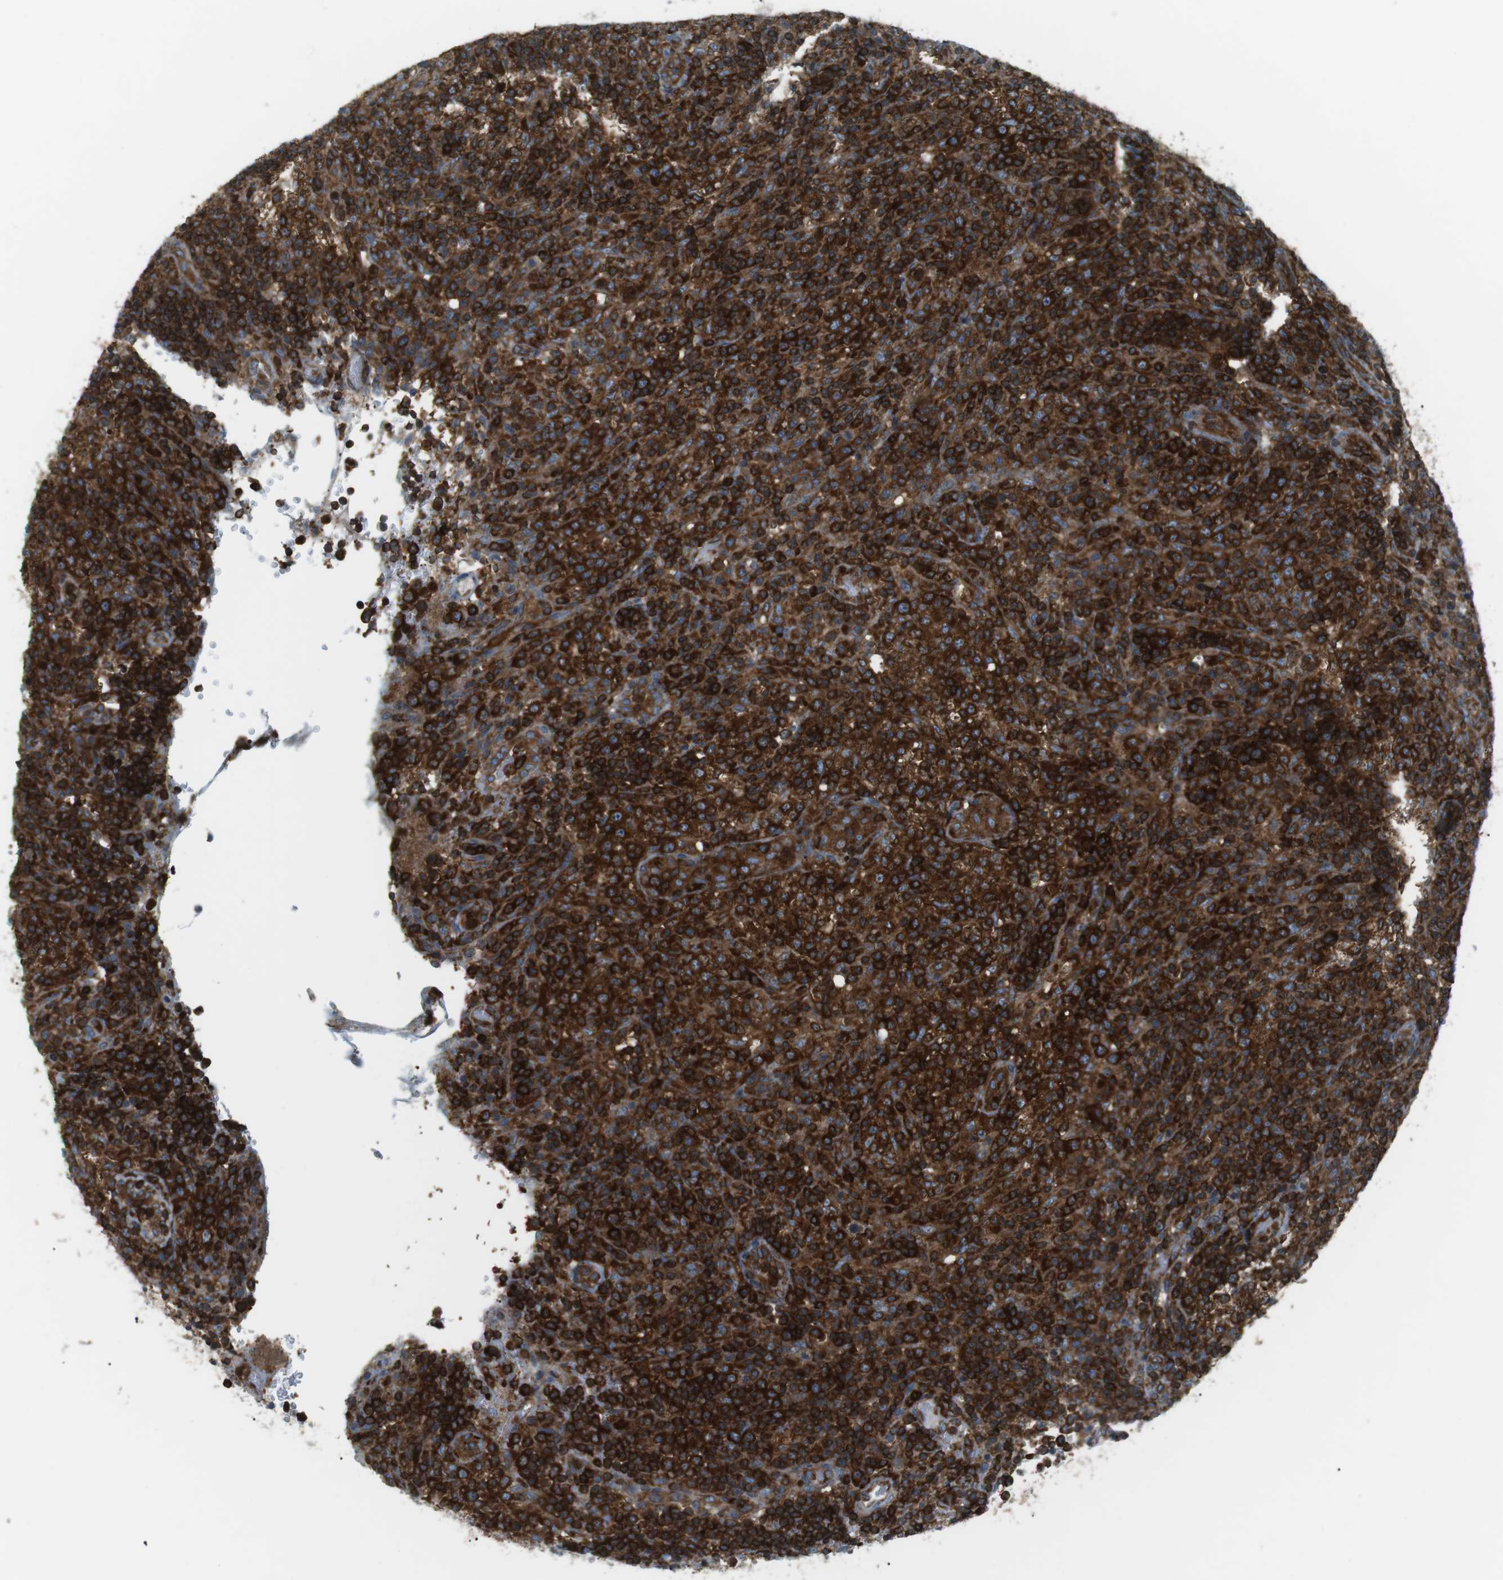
{"staining": {"intensity": "strong", "quantity": ">75%", "location": "cytoplasmic/membranous"}, "tissue": "lymphoma", "cell_type": "Tumor cells", "image_type": "cancer", "snomed": [{"axis": "morphology", "description": "Malignant lymphoma, non-Hodgkin's type, High grade"}, {"axis": "topography", "description": "Lymph node"}], "caption": "Tumor cells reveal high levels of strong cytoplasmic/membranous staining in about >75% of cells in lymphoma. (brown staining indicates protein expression, while blue staining denotes nuclei).", "gene": "FLII", "patient": {"sex": "female", "age": 76}}